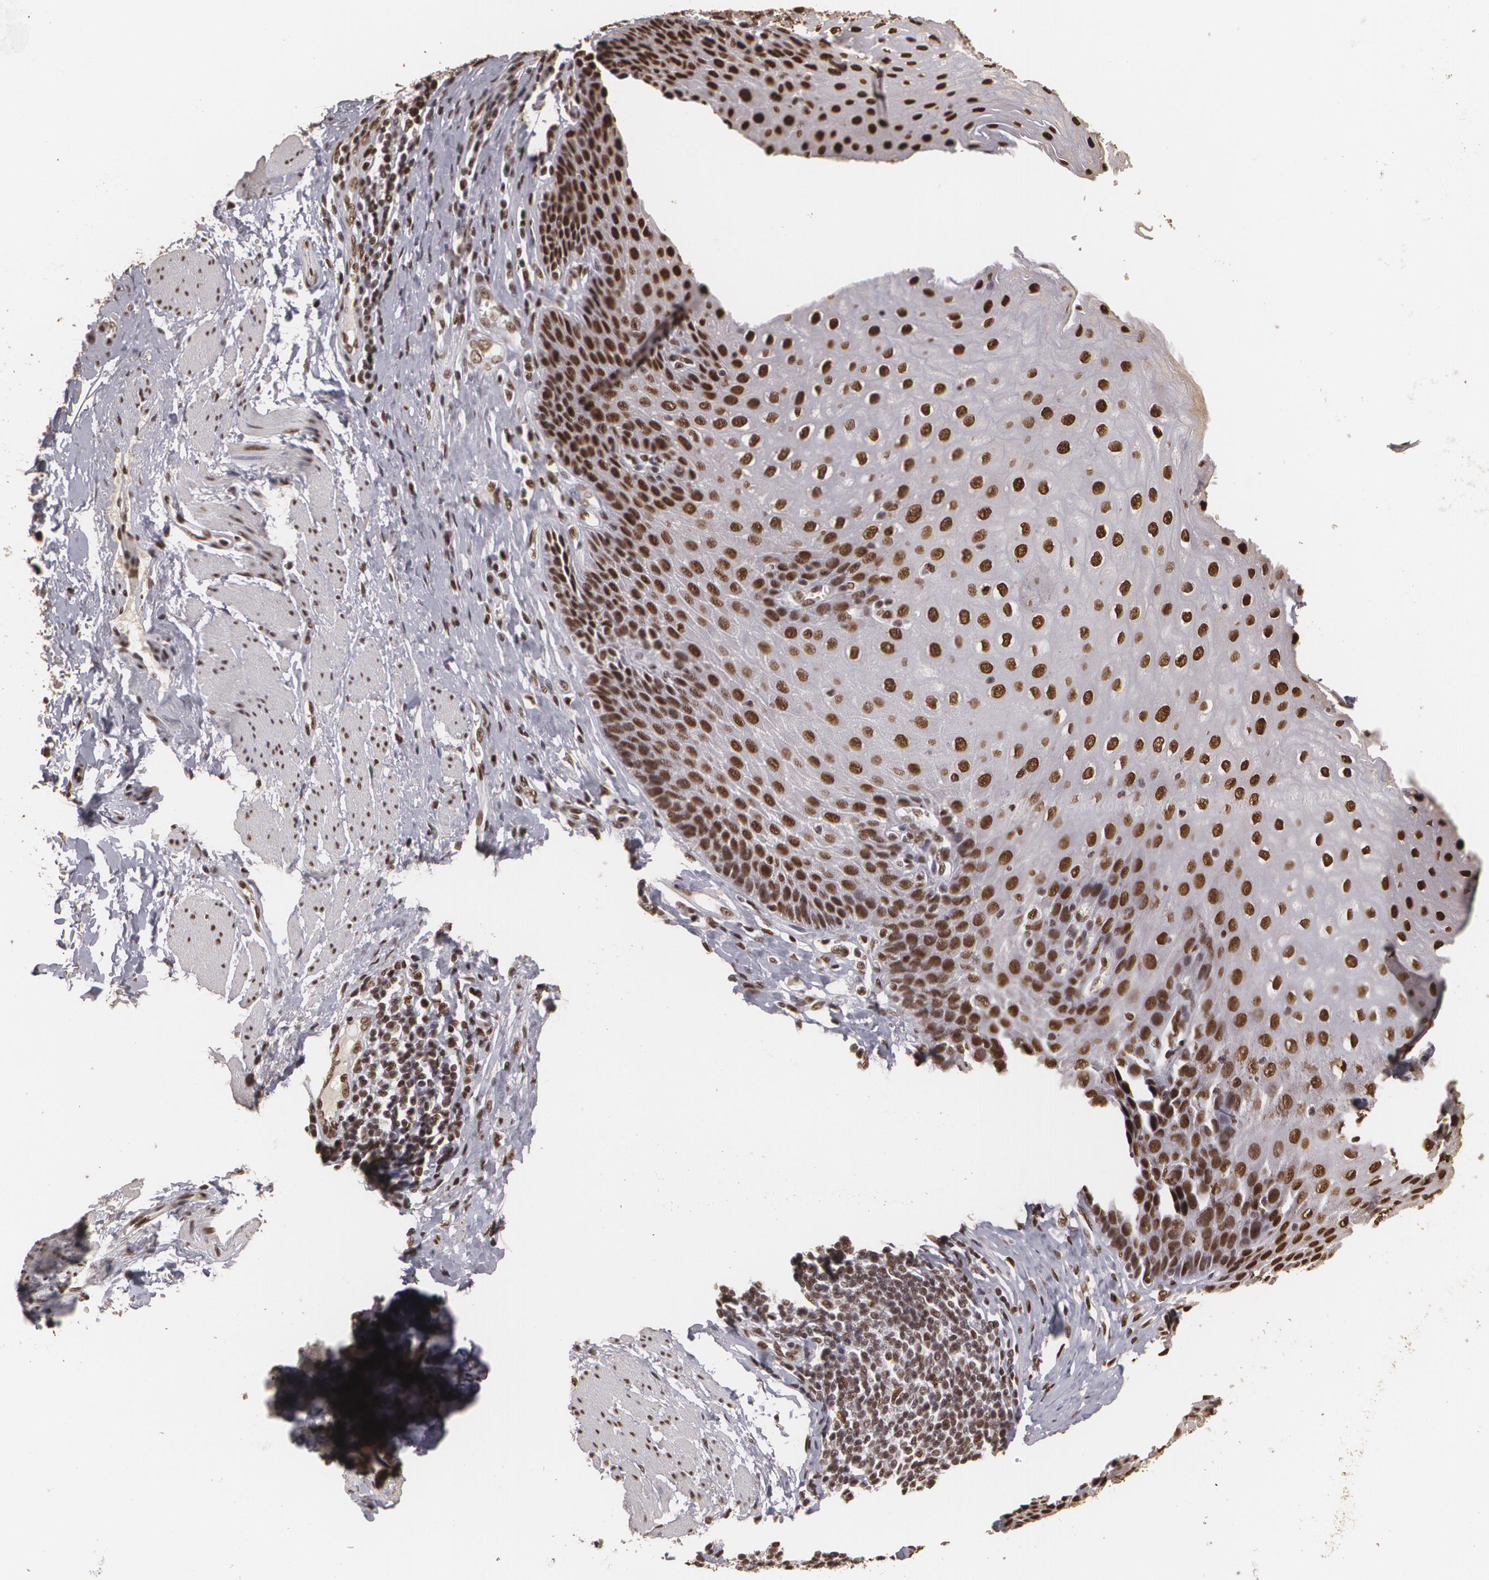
{"staining": {"intensity": "strong", "quantity": ">75%", "location": "nuclear"}, "tissue": "esophagus", "cell_type": "Squamous epithelial cells", "image_type": "normal", "snomed": [{"axis": "morphology", "description": "Normal tissue, NOS"}, {"axis": "topography", "description": "Esophagus"}], "caption": "Esophagus stained with DAB (3,3'-diaminobenzidine) immunohistochemistry demonstrates high levels of strong nuclear expression in about >75% of squamous epithelial cells. (IHC, brightfield microscopy, high magnification).", "gene": "RCOR1", "patient": {"sex": "female", "age": 61}}